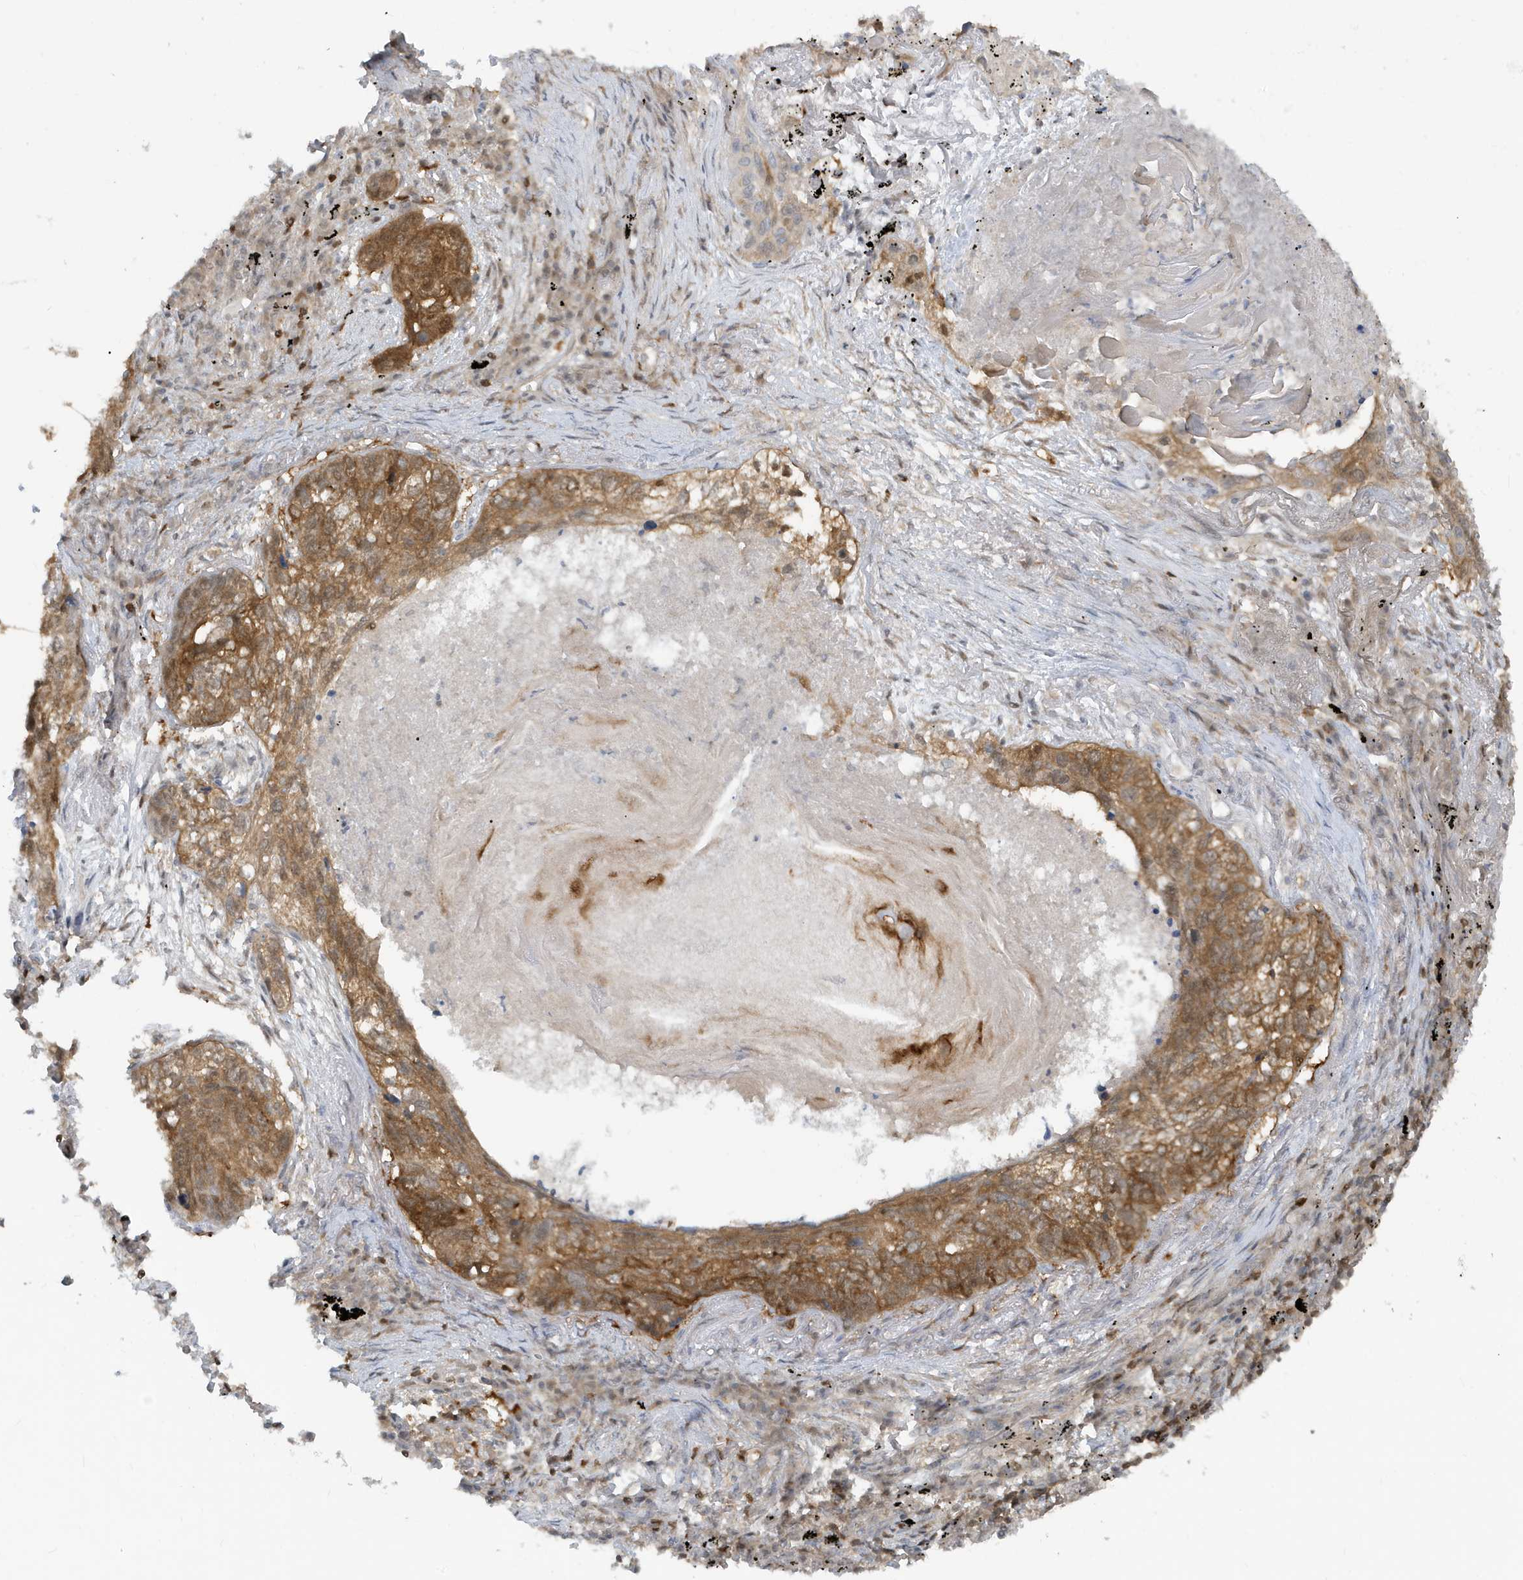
{"staining": {"intensity": "moderate", "quantity": ">75%", "location": "cytoplasmic/membranous"}, "tissue": "lung cancer", "cell_type": "Tumor cells", "image_type": "cancer", "snomed": [{"axis": "morphology", "description": "Squamous cell carcinoma, NOS"}, {"axis": "topography", "description": "Lung"}], "caption": "Lung cancer (squamous cell carcinoma) tissue reveals moderate cytoplasmic/membranous staining in about >75% of tumor cells", "gene": "OGA", "patient": {"sex": "female", "age": 63}}